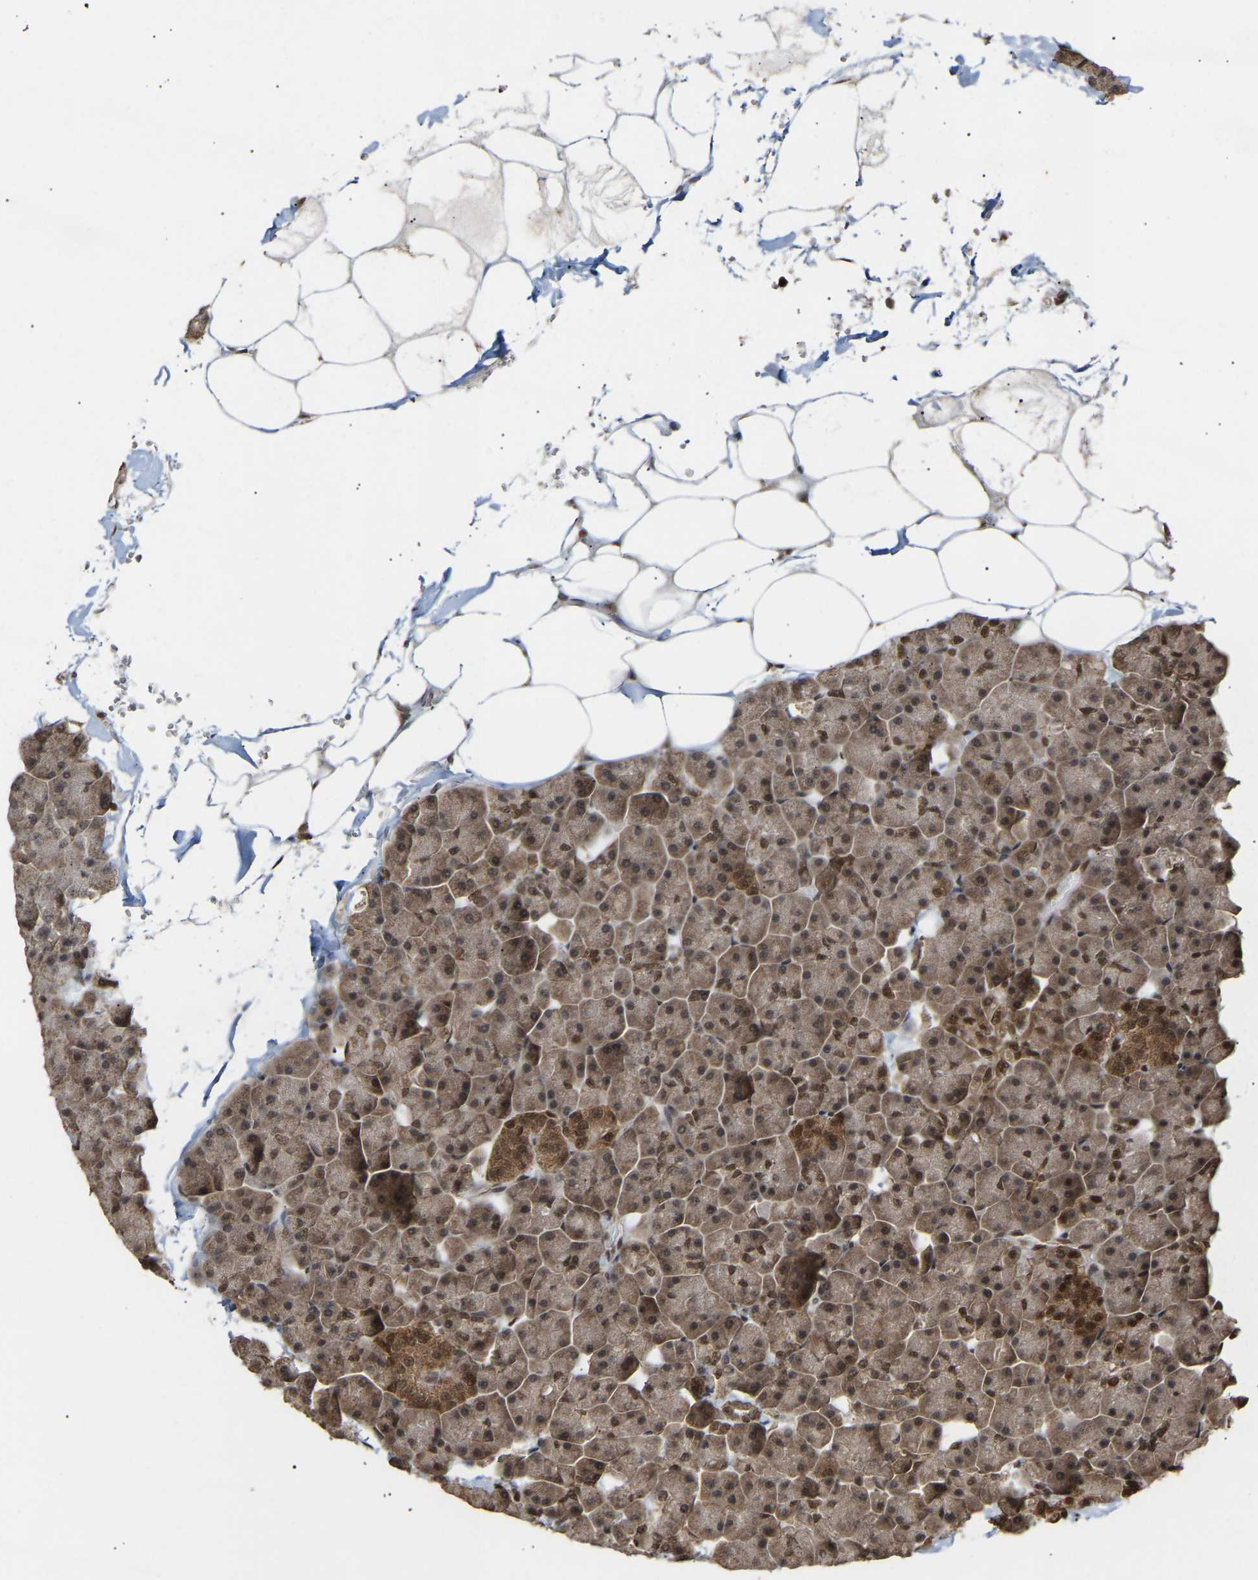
{"staining": {"intensity": "strong", "quantity": ">75%", "location": "nuclear"}, "tissue": "pancreas", "cell_type": "Exocrine glandular cells", "image_type": "normal", "snomed": [{"axis": "morphology", "description": "Normal tissue, NOS"}, {"axis": "topography", "description": "Pancreas"}], "caption": "Protein expression analysis of normal pancreas exhibits strong nuclear expression in about >75% of exocrine glandular cells. The staining was performed using DAB (3,3'-diaminobenzidine) to visualize the protein expression in brown, while the nuclei were stained in blue with hematoxylin (Magnification: 20x).", "gene": "ALYREF", "patient": {"sex": "male", "age": 35}}